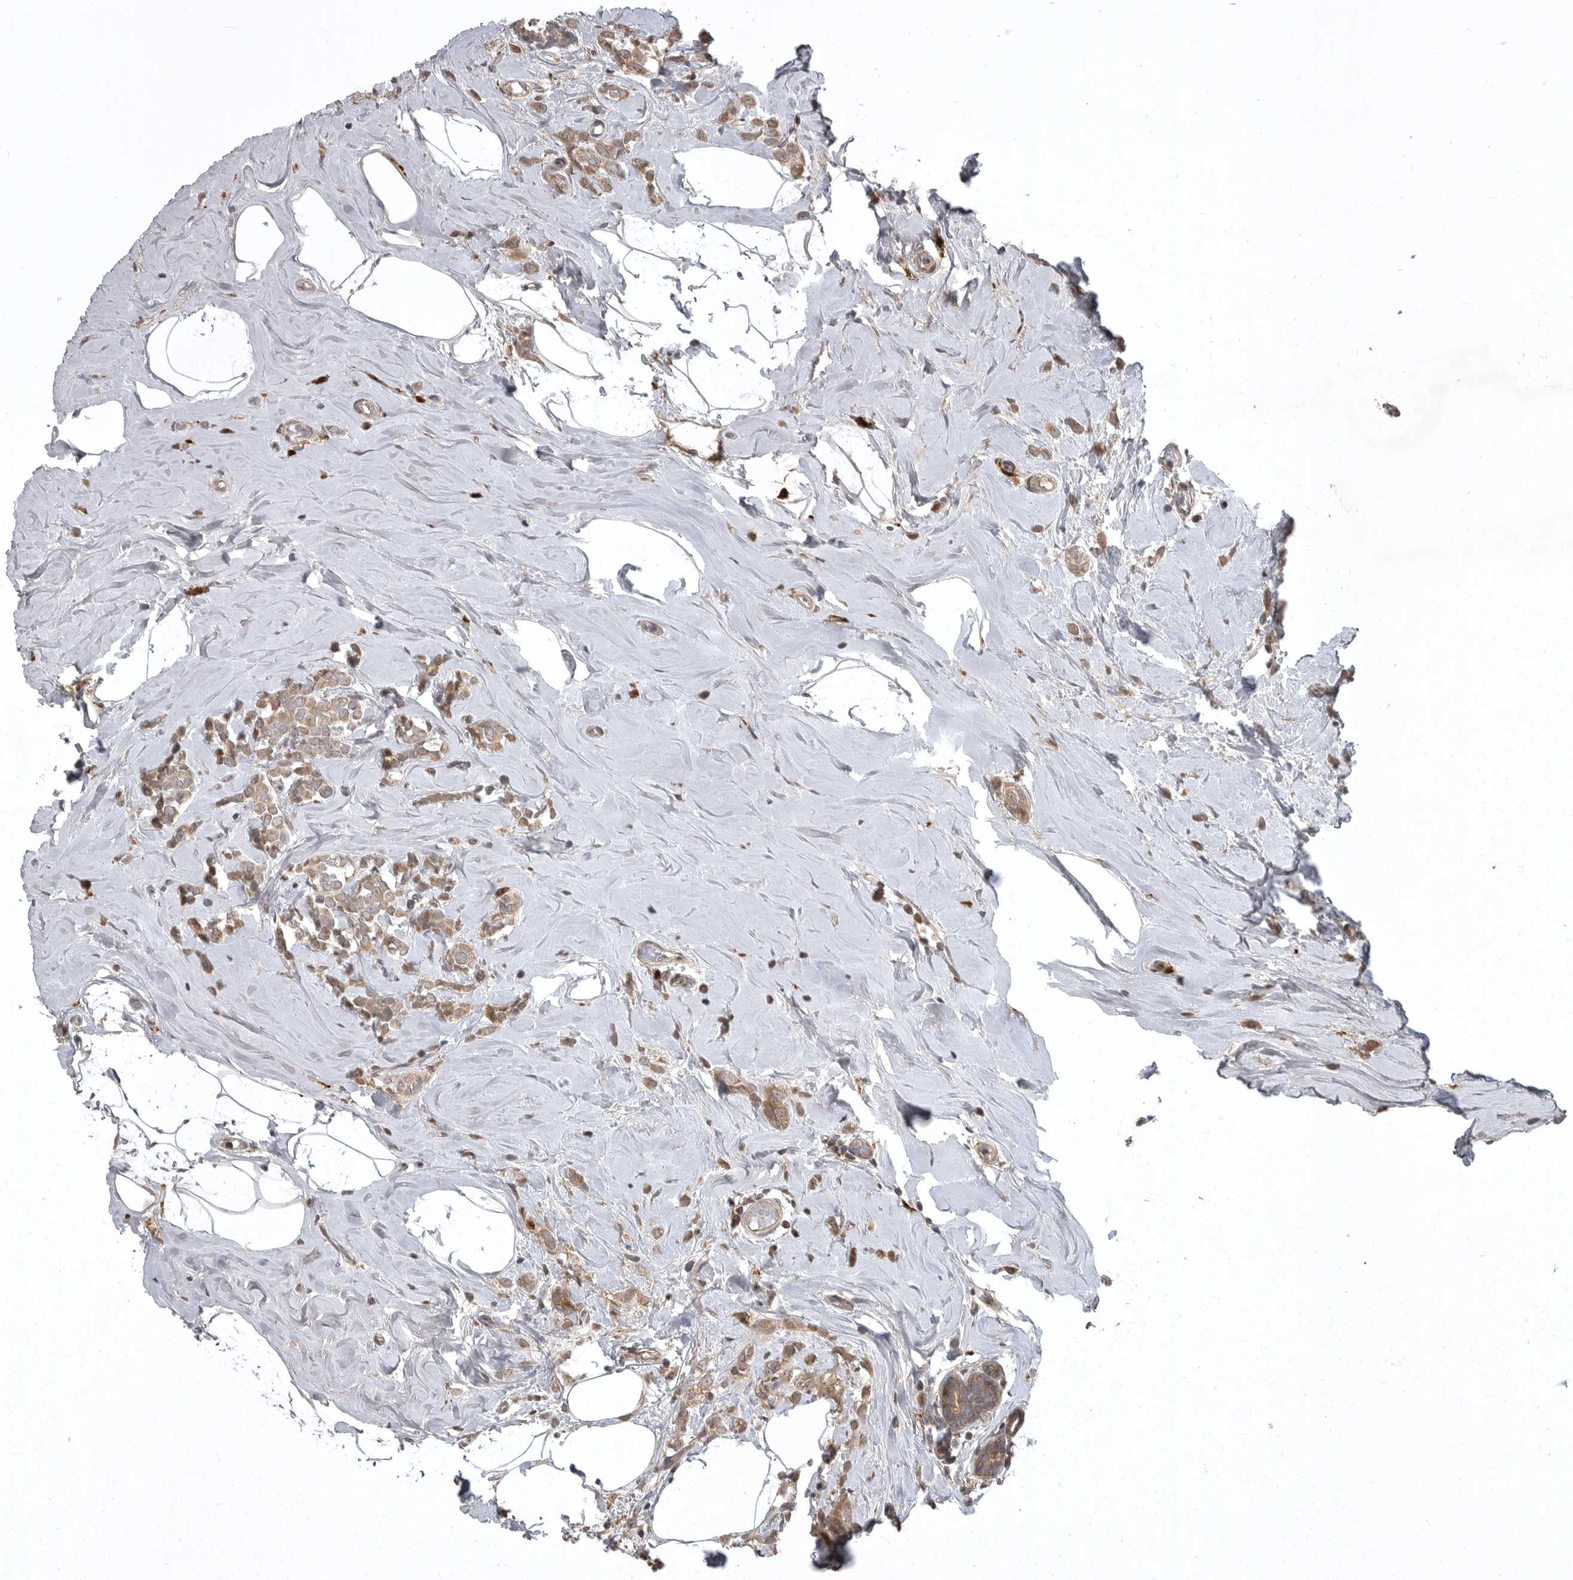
{"staining": {"intensity": "weak", "quantity": ">75%", "location": "cytoplasmic/membranous"}, "tissue": "breast cancer", "cell_type": "Tumor cells", "image_type": "cancer", "snomed": [{"axis": "morphology", "description": "Lobular carcinoma"}, {"axis": "topography", "description": "Breast"}], "caption": "A histopathology image of breast lobular carcinoma stained for a protein reveals weak cytoplasmic/membranous brown staining in tumor cells.", "gene": "GPR31", "patient": {"sex": "female", "age": 47}}